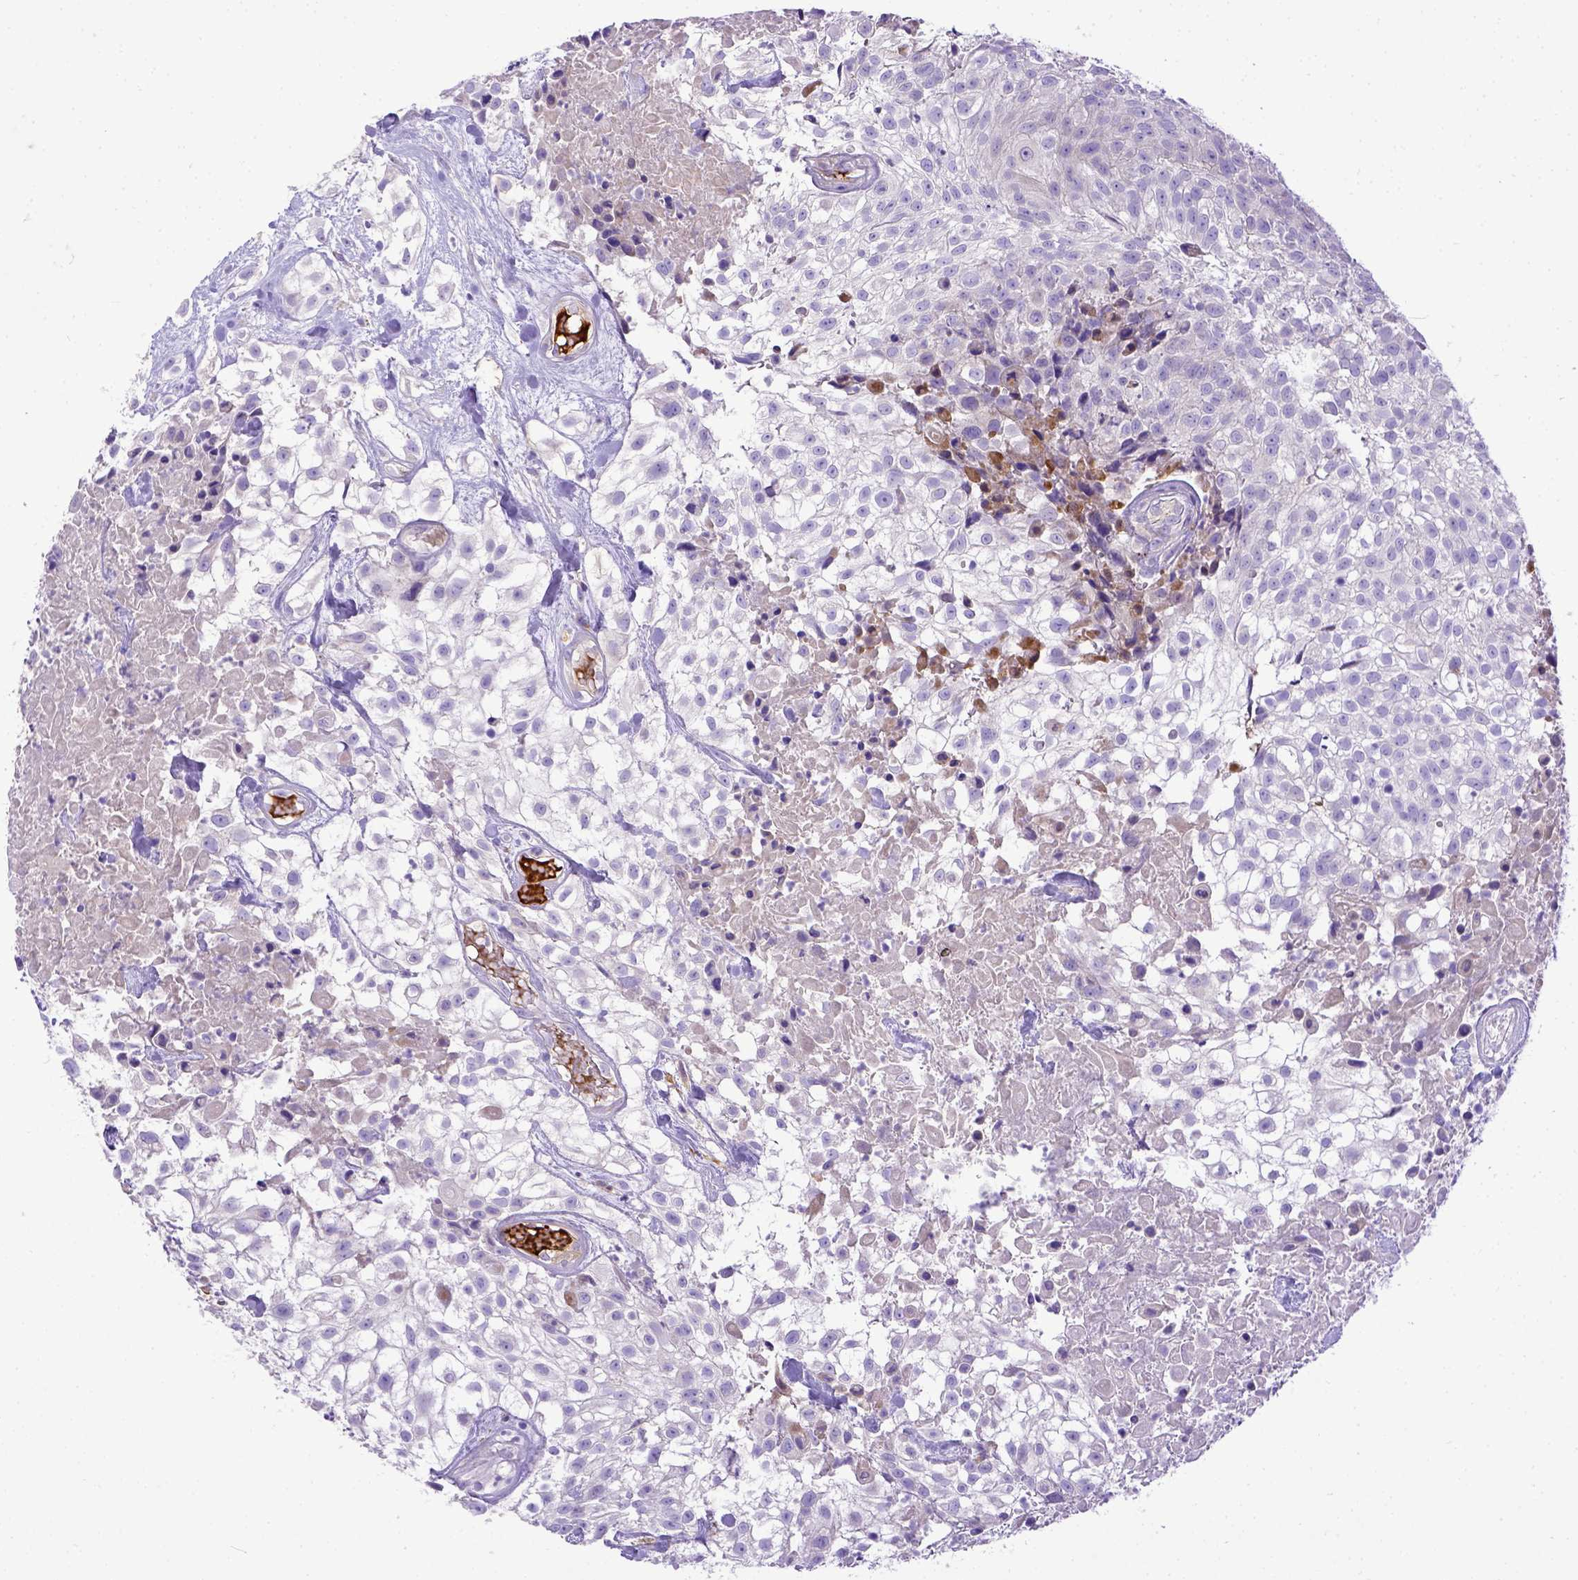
{"staining": {"intensity": "negative", "quantity": "none", "location": "none"}, "tissue": "urothelial cancer", "cell_type": "Tumor cells", "image_type": "cancer", "snomed": [{"axis": "morphology", "description": "Urothelial carcinoma, High grade"}, {"axis": "topography", "description": "Urinary bladder"}], "caption": "This is an immunohistochemistry photomicrograph of high-grade urothelial carcinoma. There is no staining in tumor cells.", "gene": "CFAP300", "patient": {"sex": "male", "age": 56}}